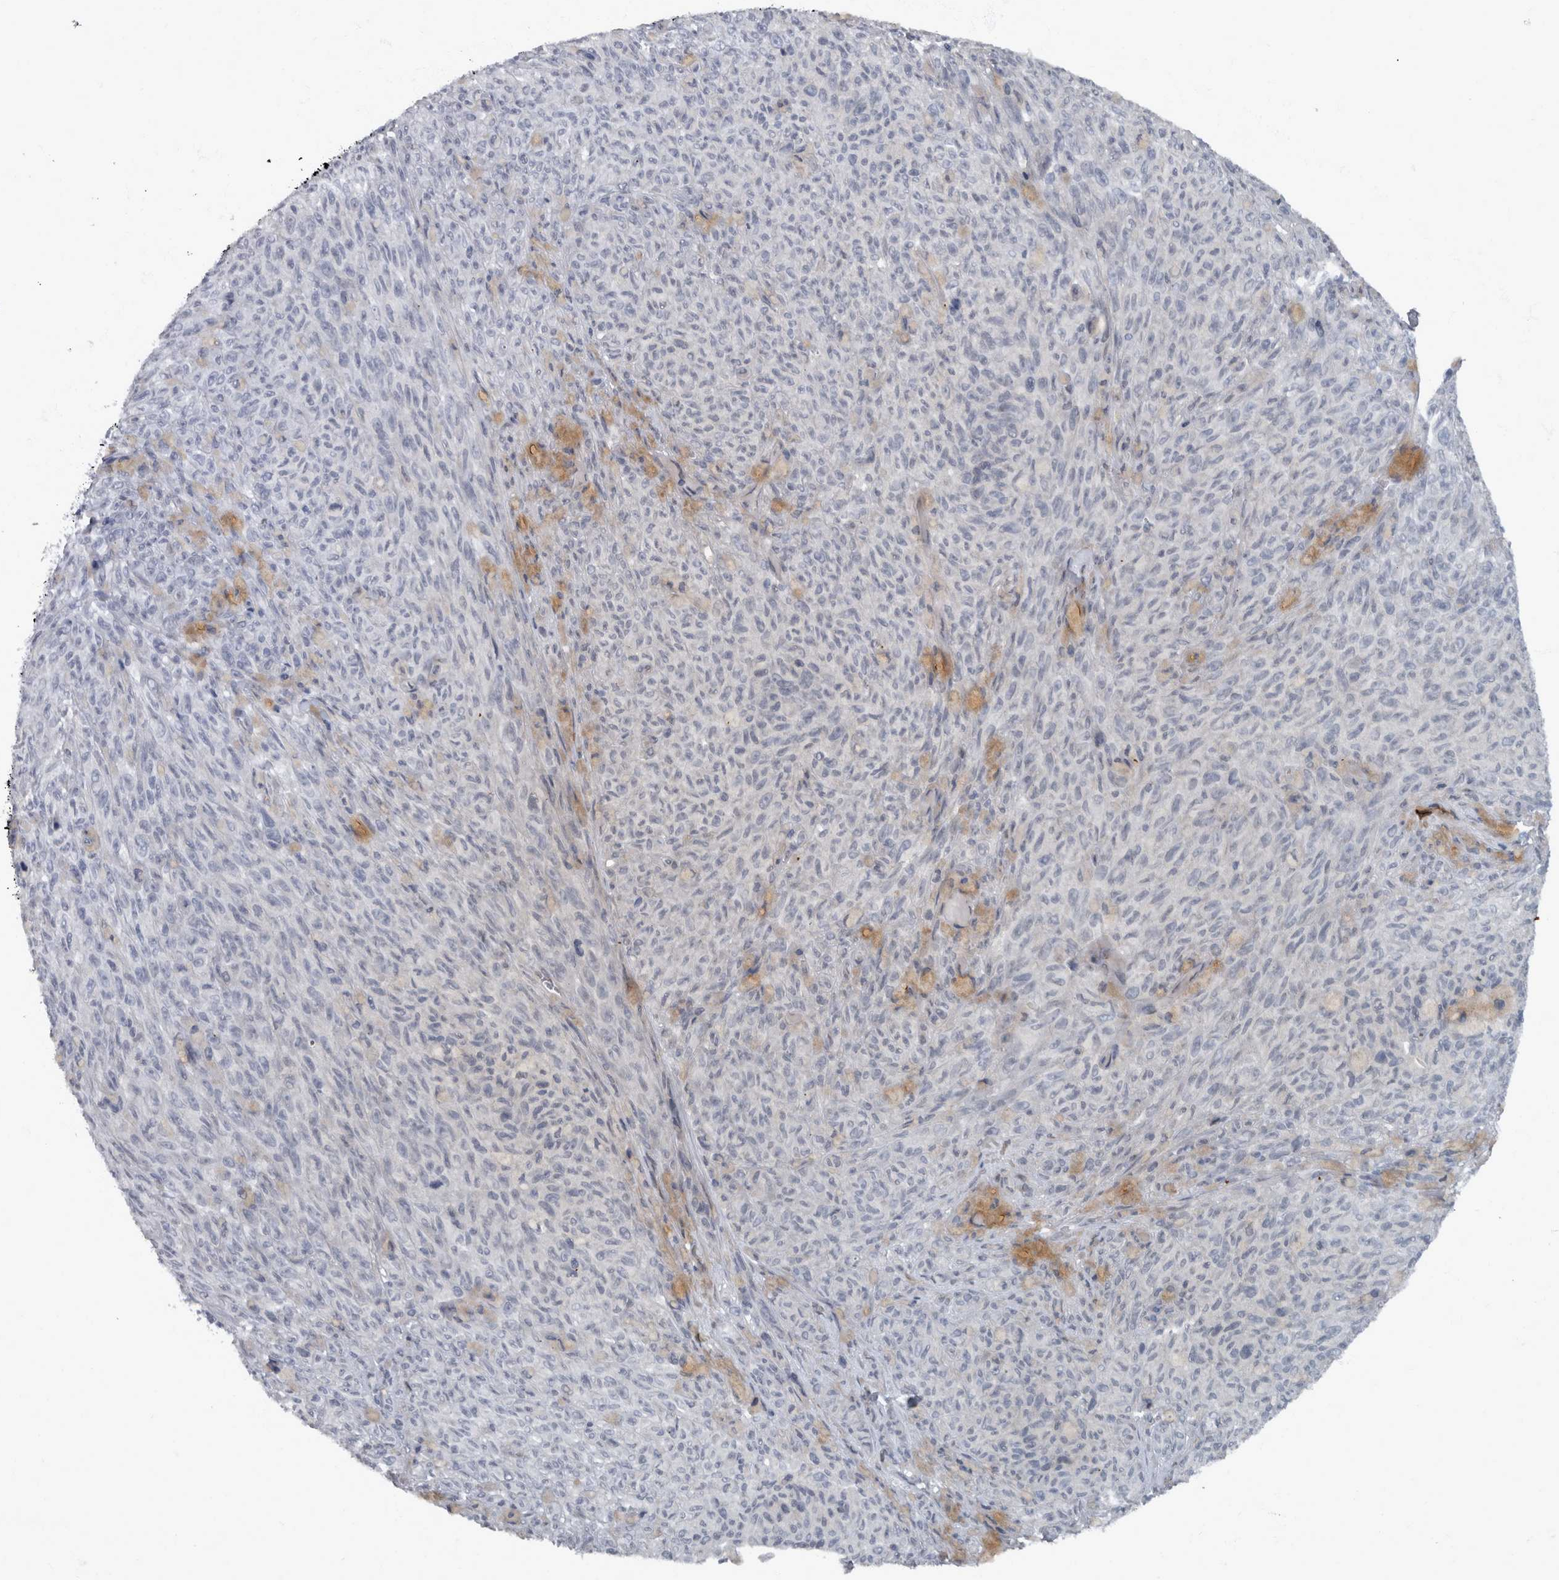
{"staining": {"intensity": "negative", "quantity": "none", "location": "none"}, "tissue": "melanoma", "cell_type": "Tumor cells", "image_type": "cancer", "snomed": [{"axis": "morphology", "description": "Malignant melanoma, NOS"}, {"axis": "topography", "description": "Skin"}], "caption": "Tumor cells are negative for protein expression in human melanoma.", "gene": "WDR33", "patient": {"sex": "female", "age": 82}}